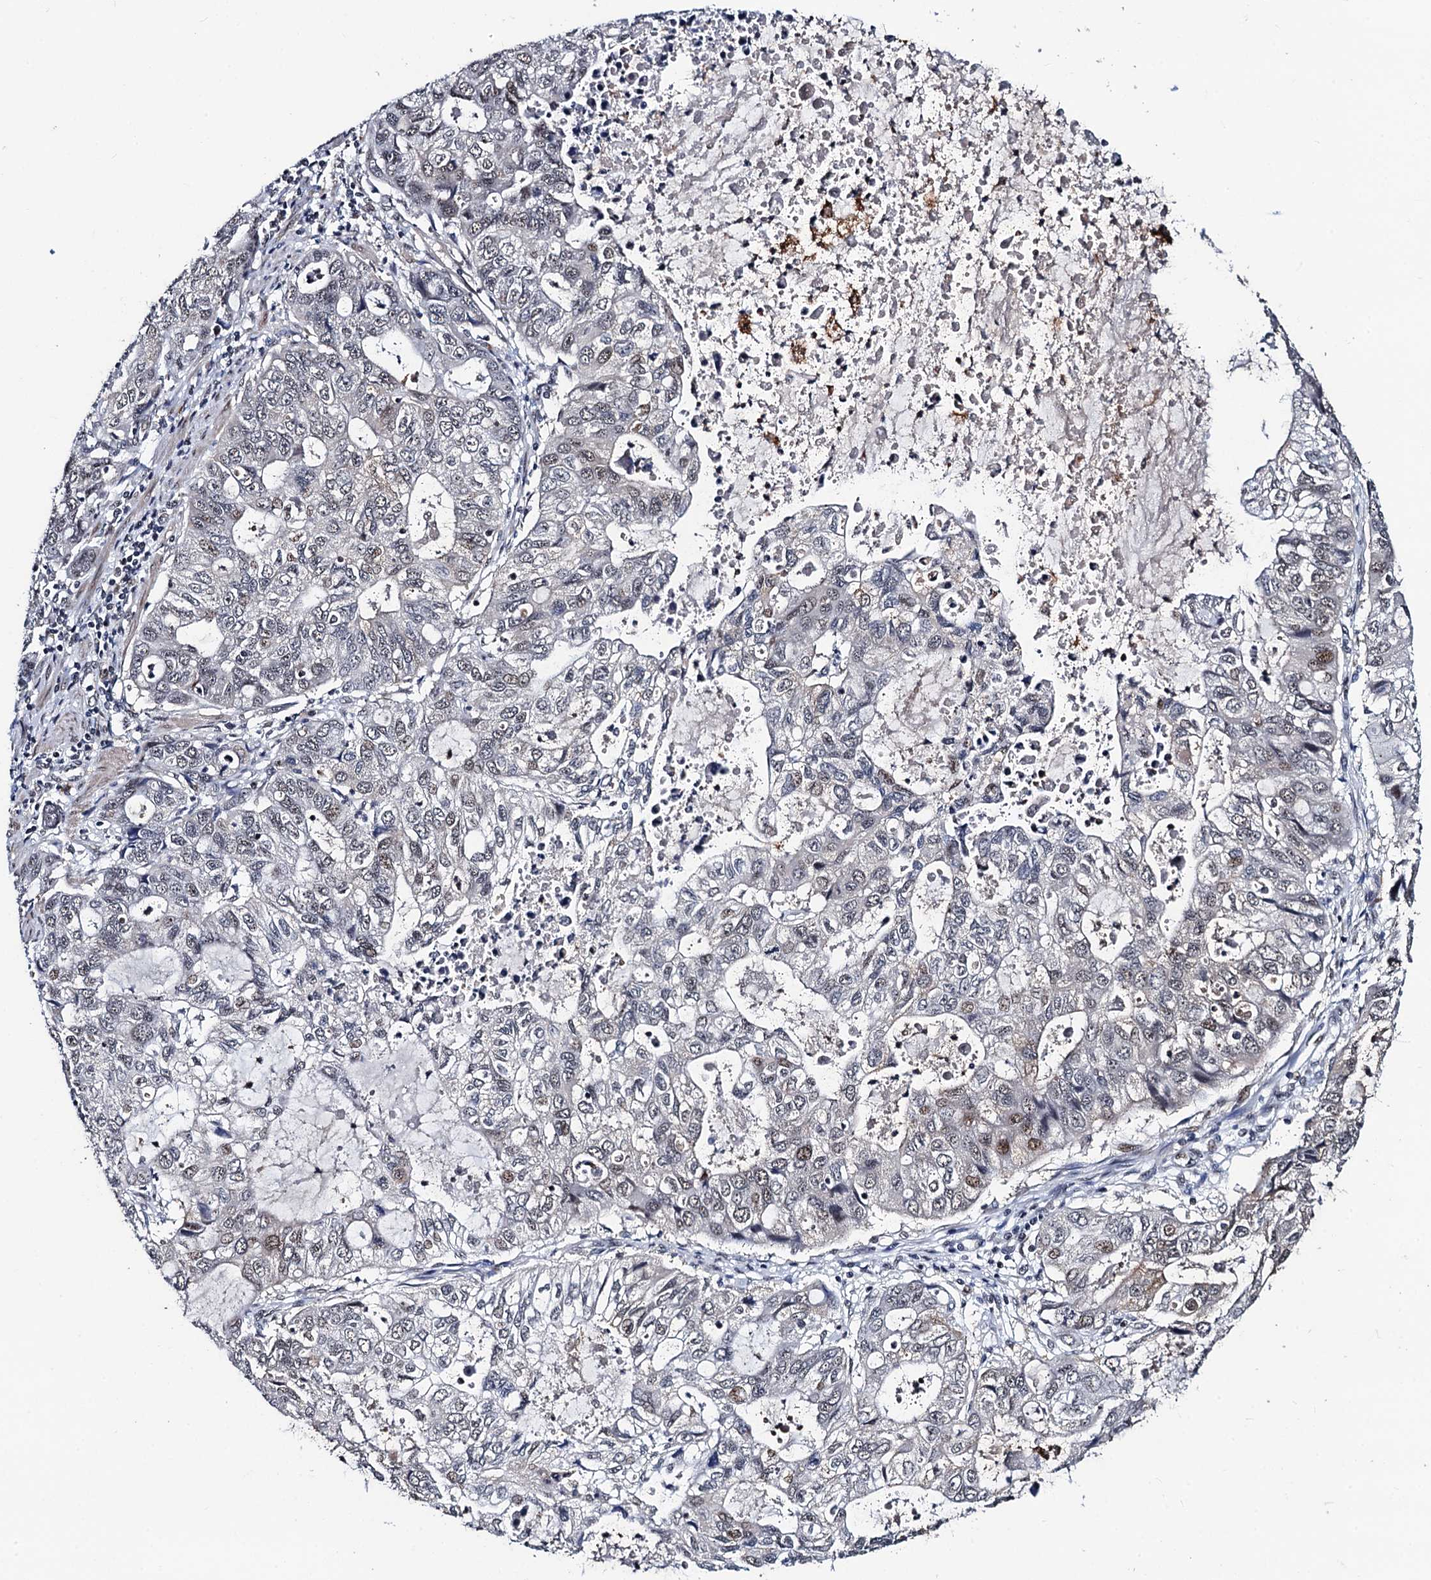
{"staining": {"intensity": "weak", "quantity": "<25%", "location": "nuclear"}, "tissue": "stomach cancer", "cell_type": "Tumor cells", "image_type": "cancer", "snomed": [{"axis": "morphology", "description": "Adenocarcinoma, NOS"}, {"axis": "topography", "description": "Stomach, upper"}], "caption": "Tumor cells show no significant protein positivity in stomach adenocarcinoma.", "gene": "FAM222A", "patient": {"sex": "female", "age": 52}}